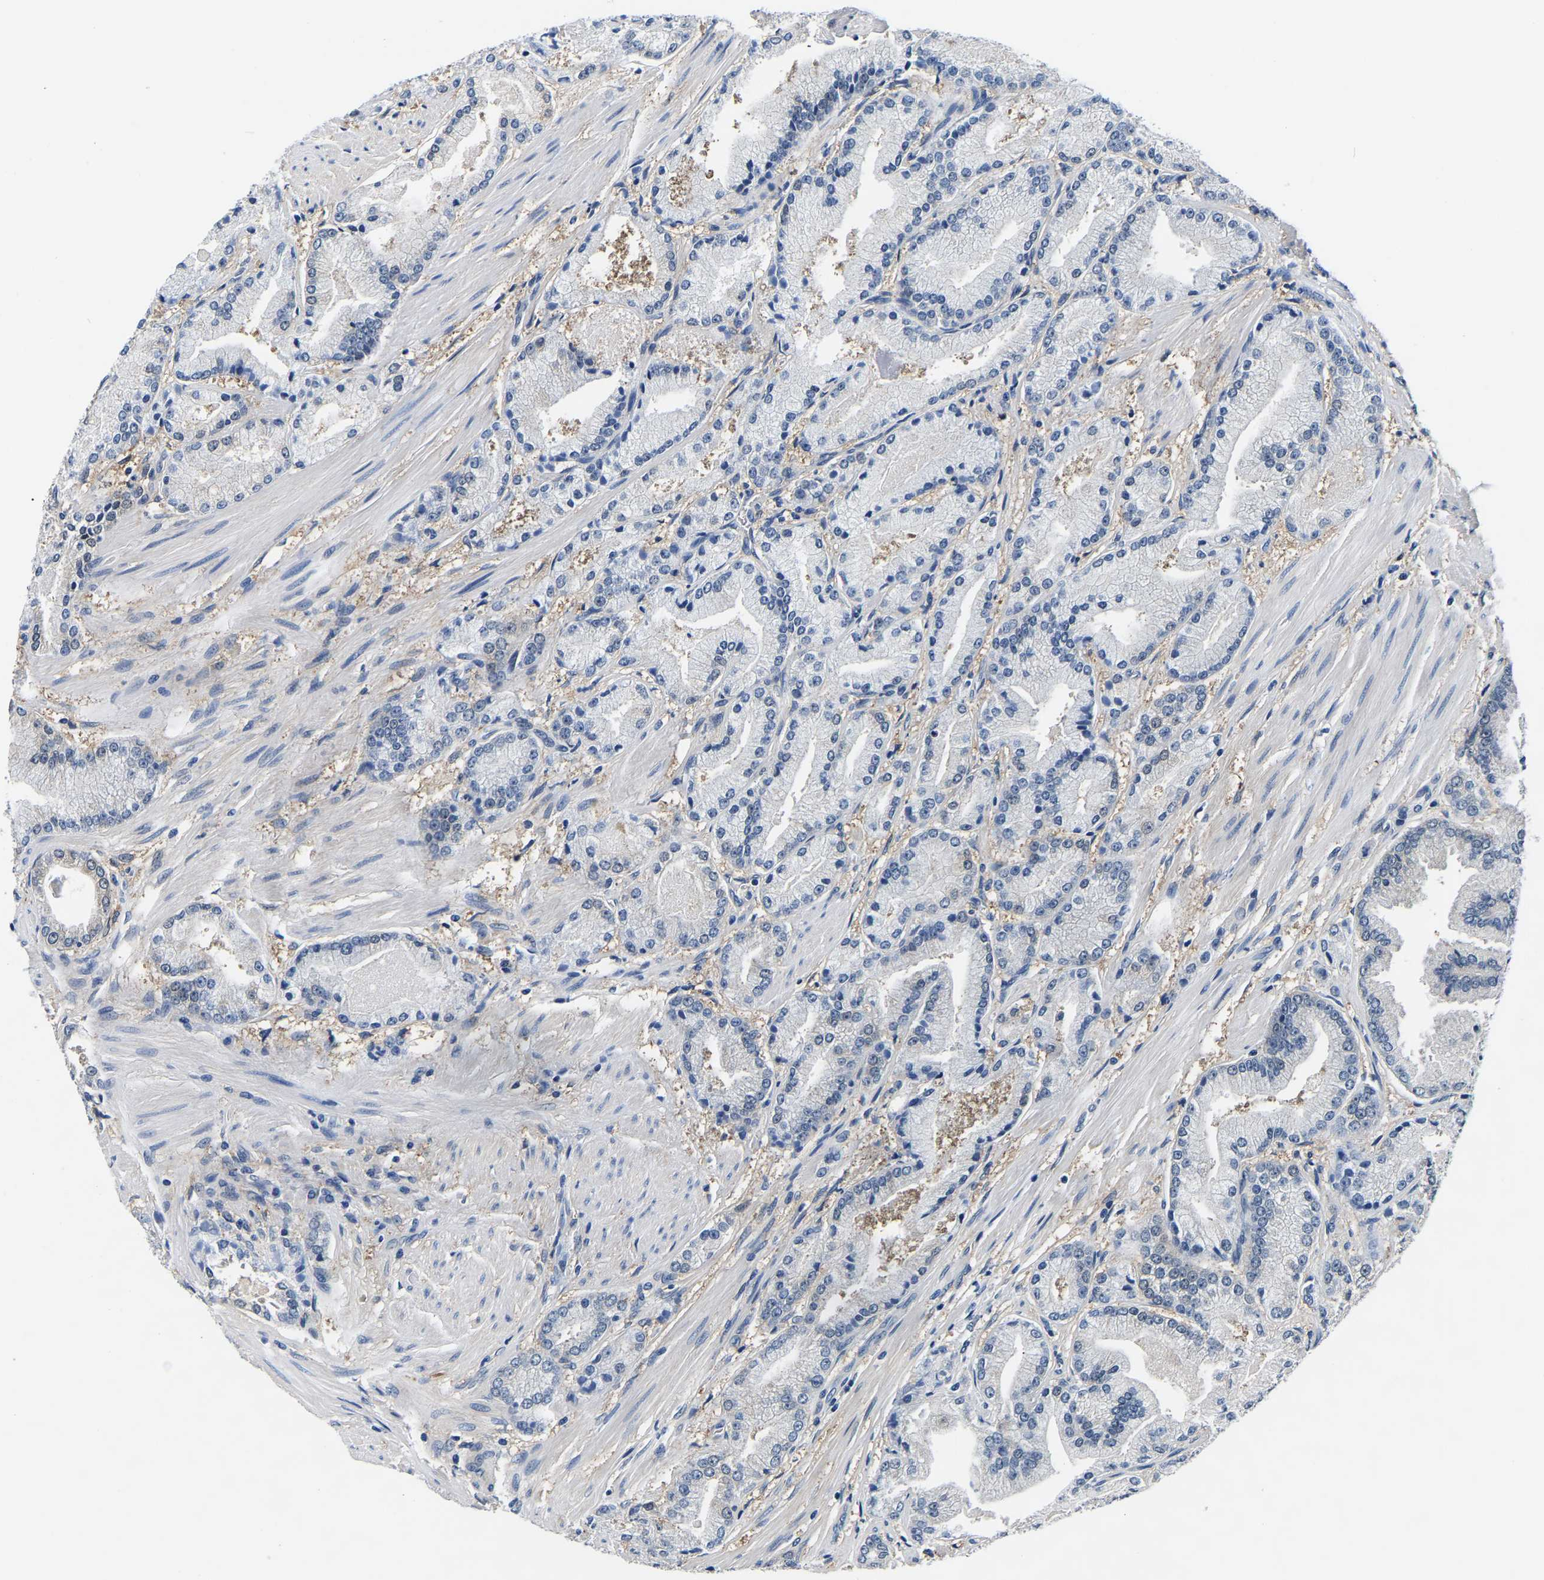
{"staining": {"intensity": "negative", "quantity": "none", "location": "none"}, "tissue": "prostate cancer", "cell_type": "Tumor cells", "image_type": "cancer", "snomed": [{"axis": "morphology", "description": "Adenocarcinoma, High grade"}, {"axis": "topography", "description": "Prostate"}], "caption": "A high-resolution photomicrograph shows immunohistochemistry (IHC) staining of high-grade adenocarcinoma (prostate), which exhibits no significant expression in tumor cells. (Stains: DAB (3,3'-diaminobenzidine) immunohistochemistry with hematoxylin counter stain, Microscopy: brightfield microscopy at high magnification).", "gene": "ACO1", "patient": {"sex": "male", "age": 50}}